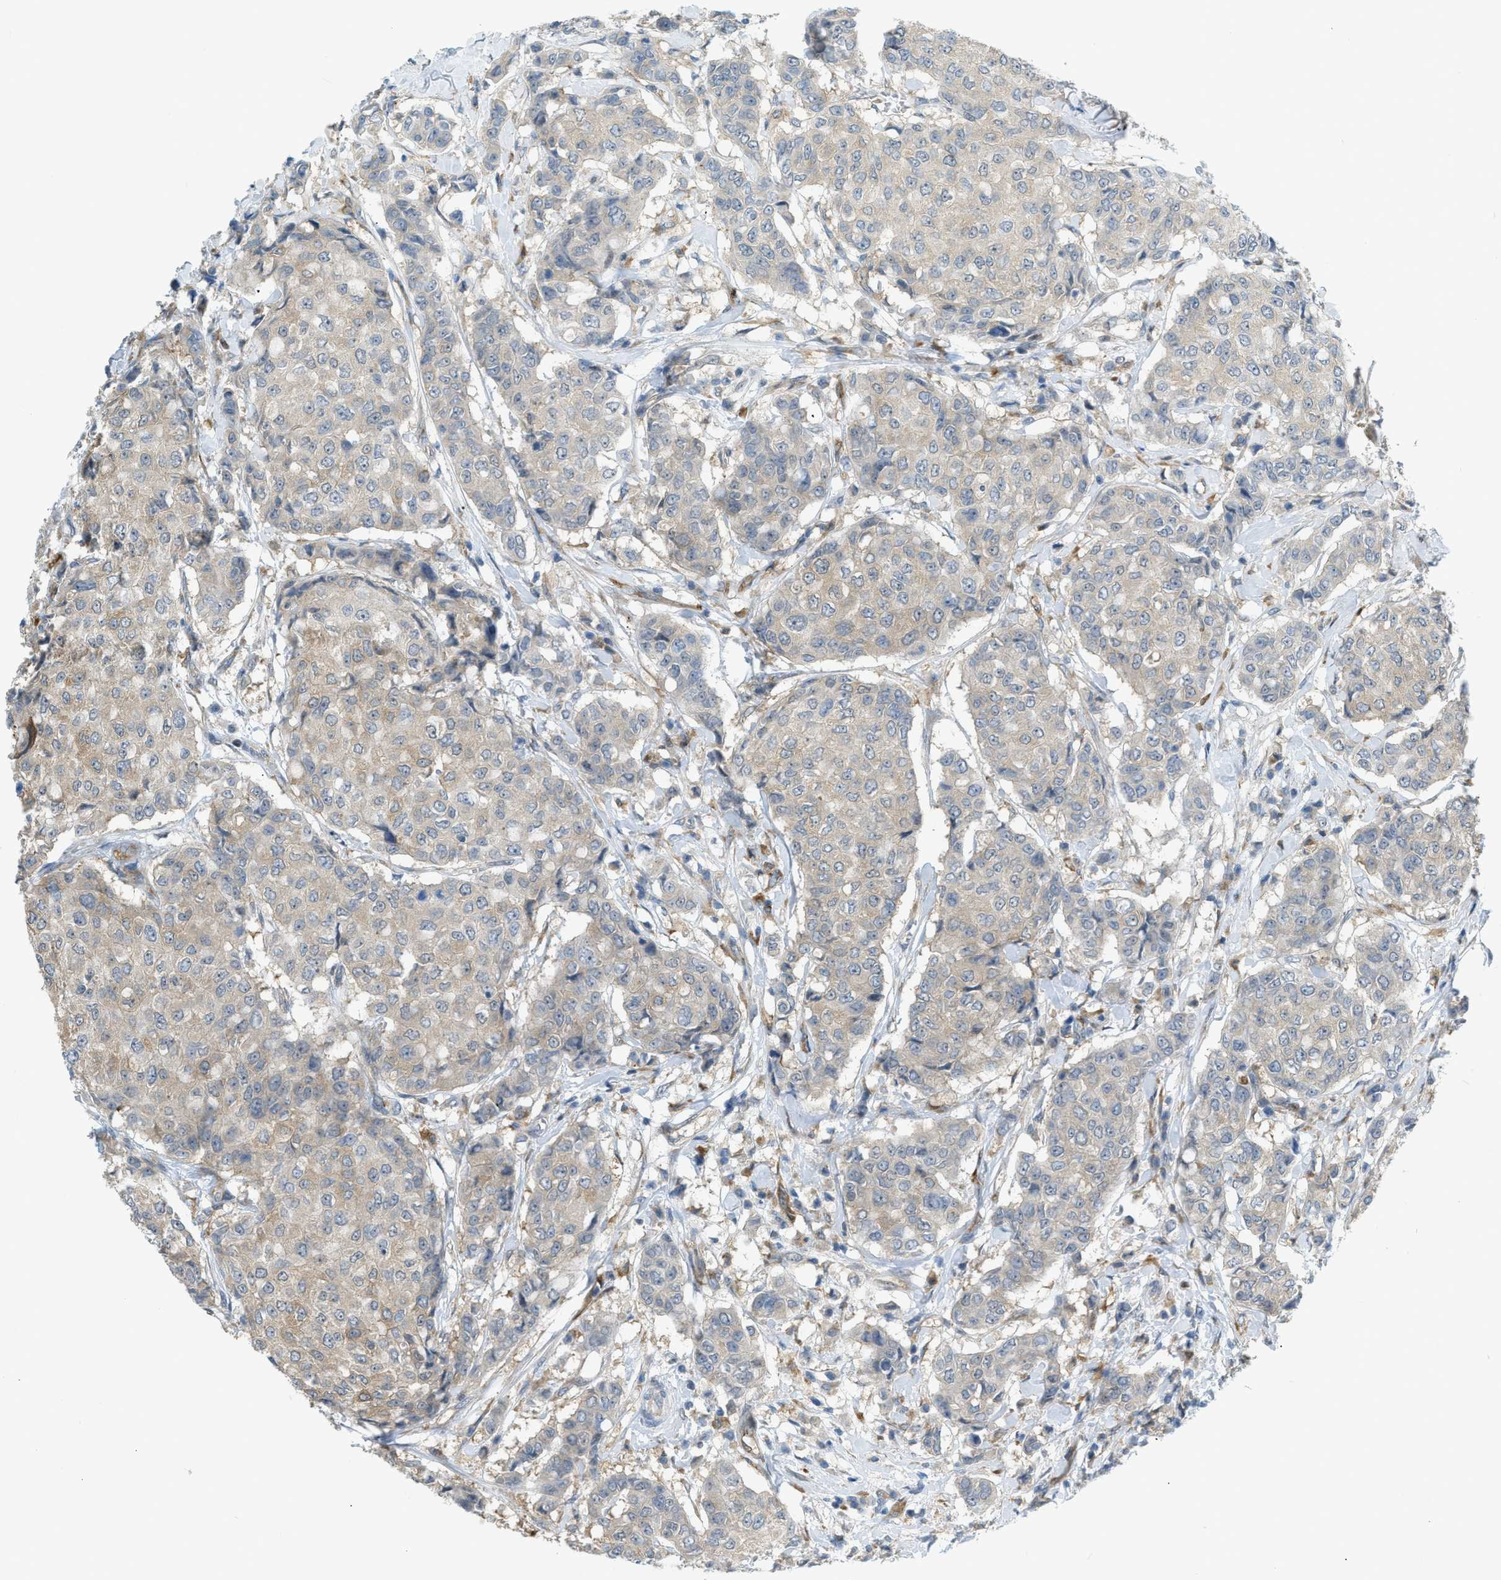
{"staining": {"intensity": "moderate", "quantity": "25%-75%", "location": "cytoplasmic/membranous"}, "tissue": "breast cancer", "cell_type": "Tumor cells", "image_type": "cancer", "snomed": [{"axis": "morphology", "description": "Duct carcinoma"}, {"axis": "topography", "description": "Breast"}], "caption": "Immunohistochemistry (IHC) of human invasive ductal carcinoma (breast) displays medium levels of moderate cytoplasmic/membranous expression in approximately 25%-75% of tumor cells. The protein of interest is stained brown, and the nuclei are stained in blue (DAB (3,3'-diaminobenzidine) IHC with brightfield microscopy, high magnification).", "gene": "ZNF408", "patient": {"sex": "female", "age": 27}}